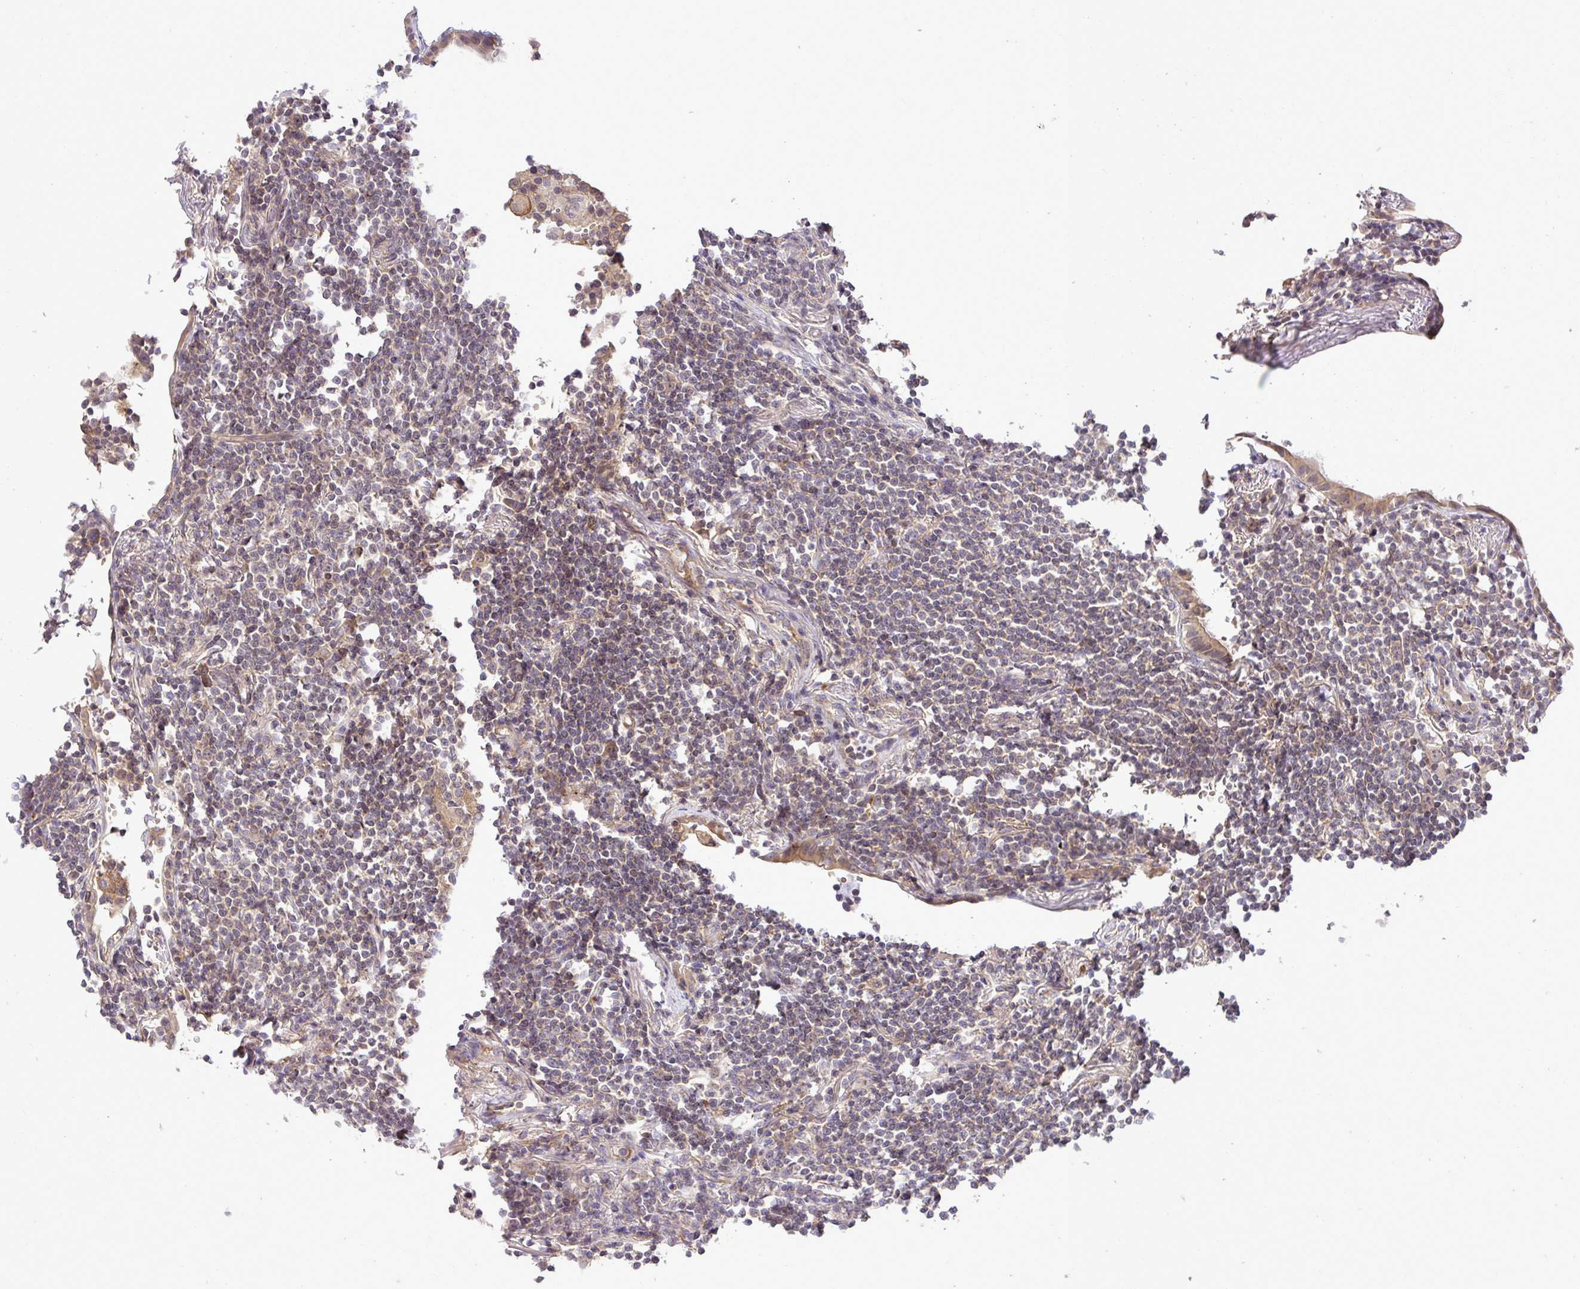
{"staining": {"intensity": "weak", "quantity": "25%-75%", "location": "cytoplasmic/membranous"}, "tissue": "lymphoma", "cell_type": "Tumor cells", "image_type": "cancer", "snomed": [{"axis": "morphology", "description": "Malignant lymphoma, non-Hodgkin's type, Low grade"}, {"axis": "topography", "description": "Lung"}], "caption": "Low-grade malignant lymphoma, non-Hodgkin's type tissue demonstrates weak cytoplasmic/membranous staining in about 25%-75% of tumor cells (Brightfield microscopy of DAB IHC at high magnification).", "gene": "SLC9A6", "patient": {"sex": "female", "age": 71}}